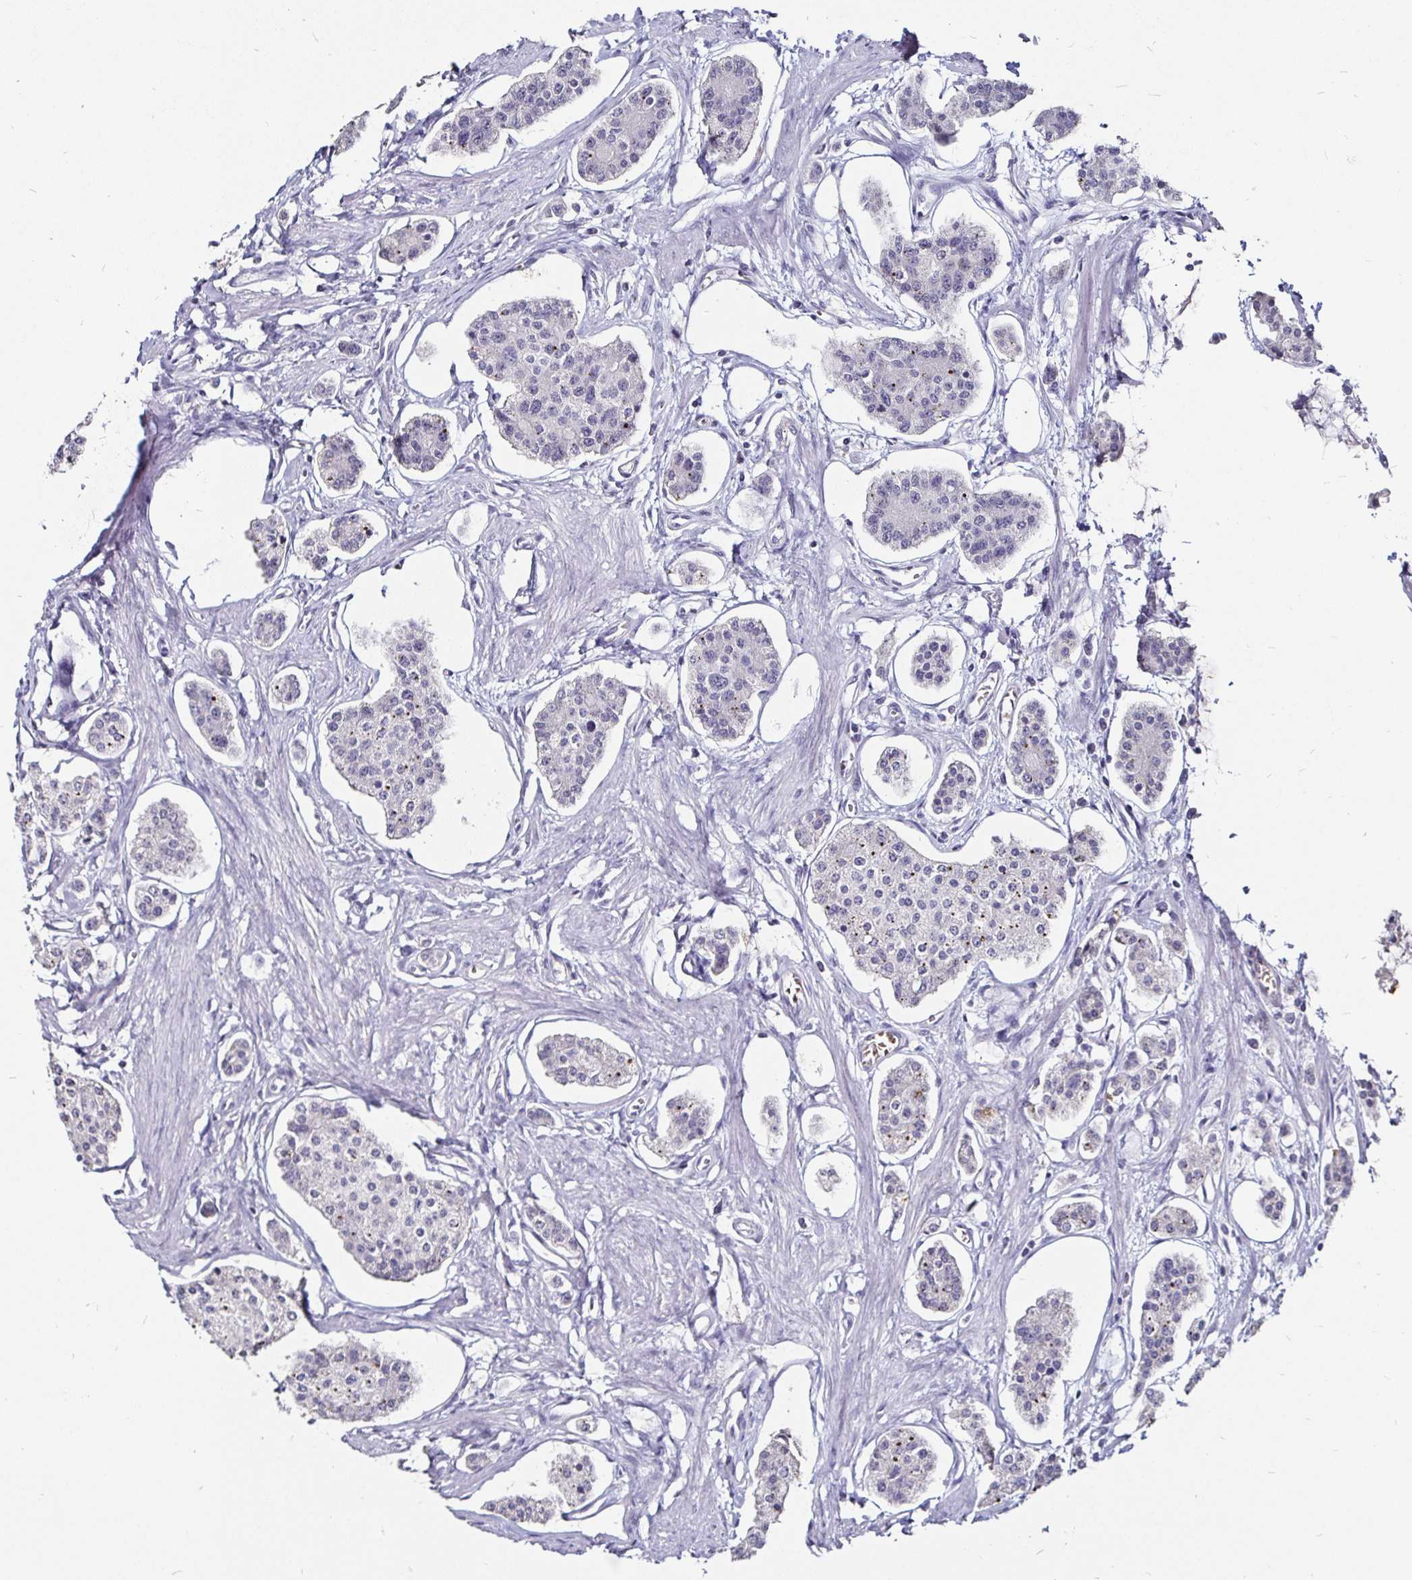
{"staining": {"intensity": "moderate", "quantity": "<25%", "location": "cytoplasmic/membranous"}, "tissue": "carcinoid", "cell_type": "Tumor cells", "image_type": "cancer", "snomed": [{"axis": "morphology", "description": "Carcinoid, malignant, NOS"}, {"axis": "topography", "description": "Small intestine"}], "caption": "This is an image of immunohistochemistry staining of carcinoid (malignant), which shows moderate staining in the cytoplasmic/membranous of tumor cells.", "gene": "FAIM2", "patient": {"sex": "female", "age": 65}}